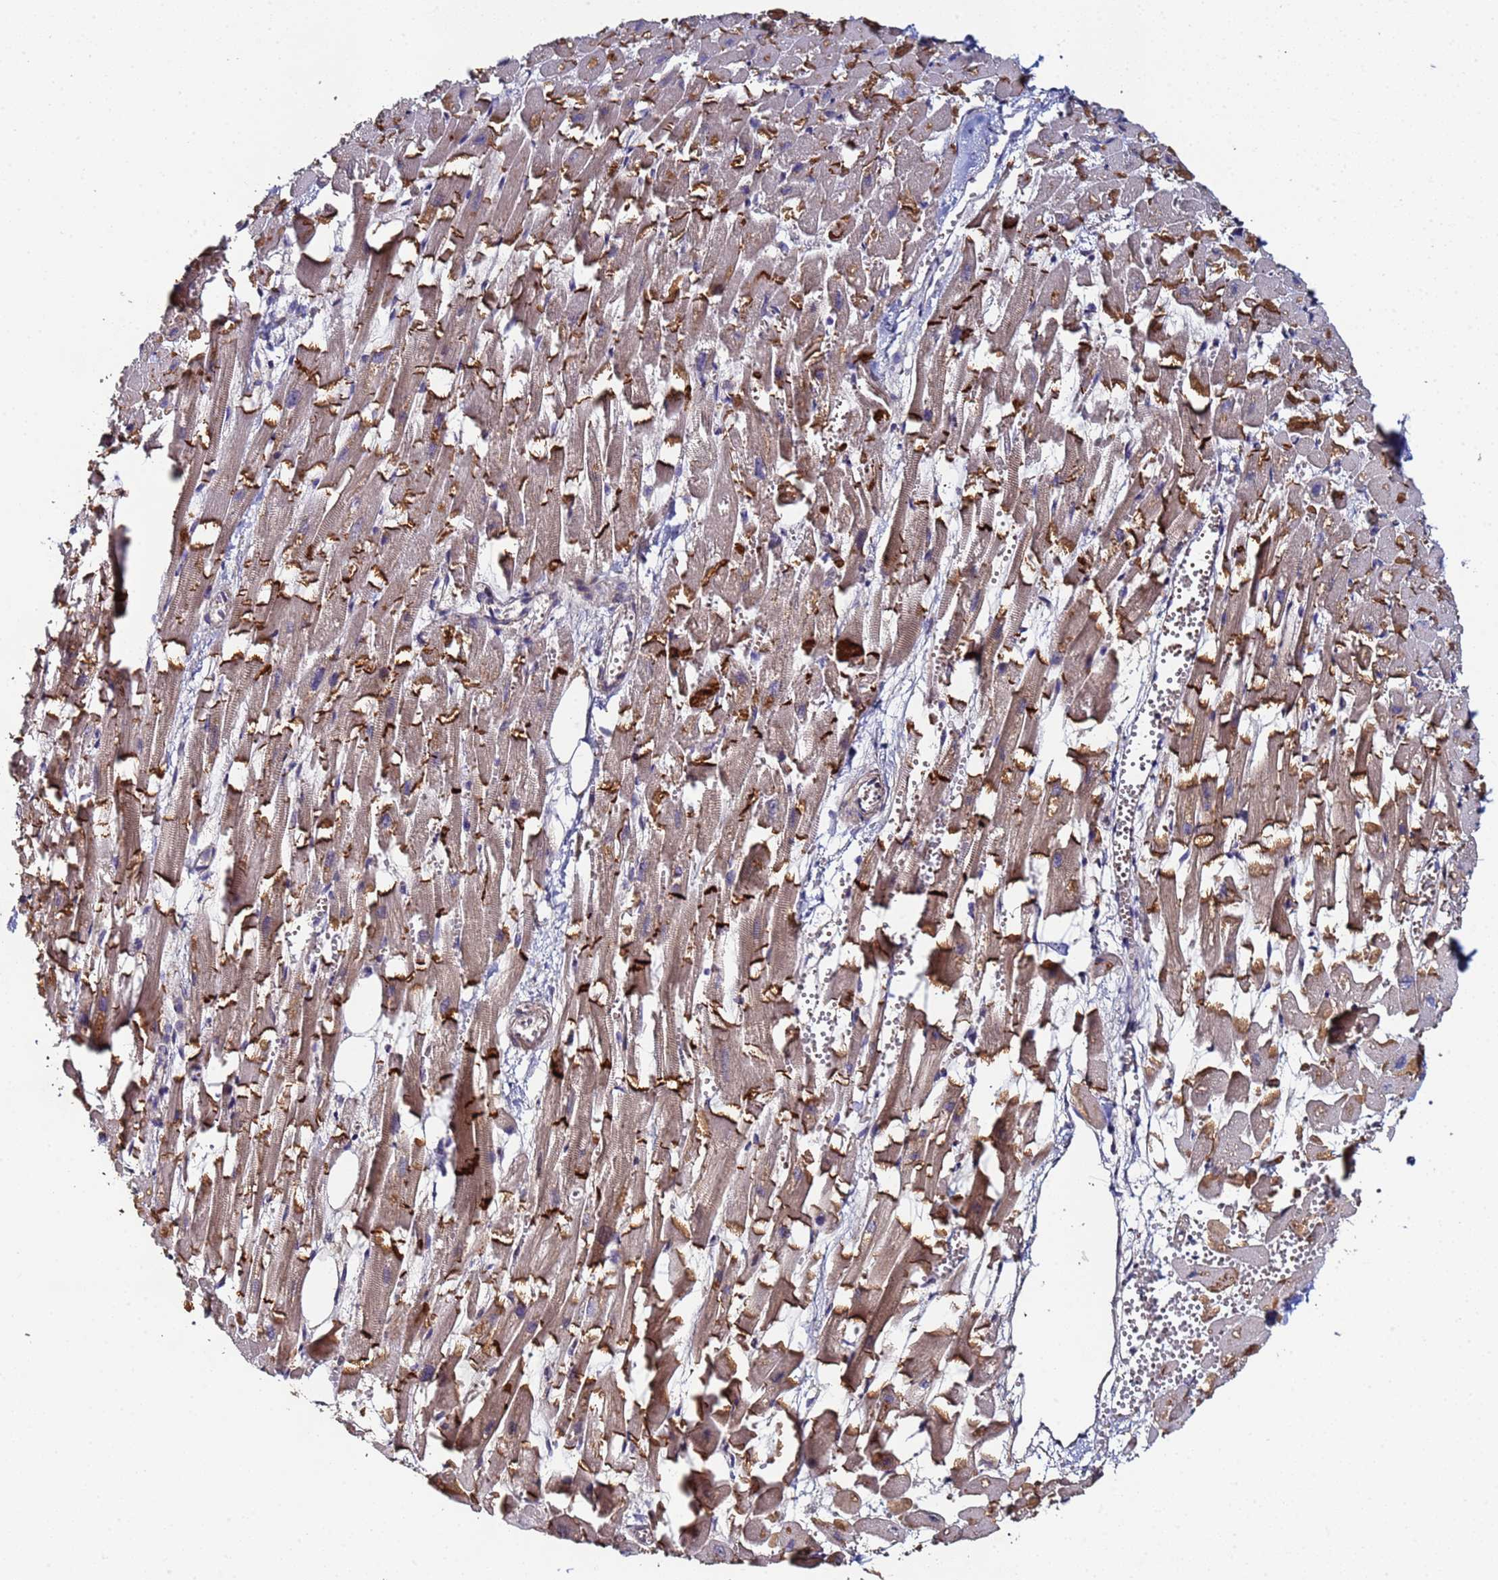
{"staining": {"intensity": "strong", "quantity": "25%-75%", "location": "cytoplasmic/membranous"}, "tissue": "heart muscle", "cell_type": "Cardiomyocytes", "image_type": "normal", "snomed": [{"axis": "morphology", "description": "Normal tissue, NOS"}, {"axis": "topography", "description": "Heart"}], "caption": "Heart muscle stained with a brown dye demonstrates strong cytoplasmic/membranous positive staining in approximately 25%-75% of cardiomyocytes.", "gene": "OSER1", "patient": {"sex": "female", "age": 64}}